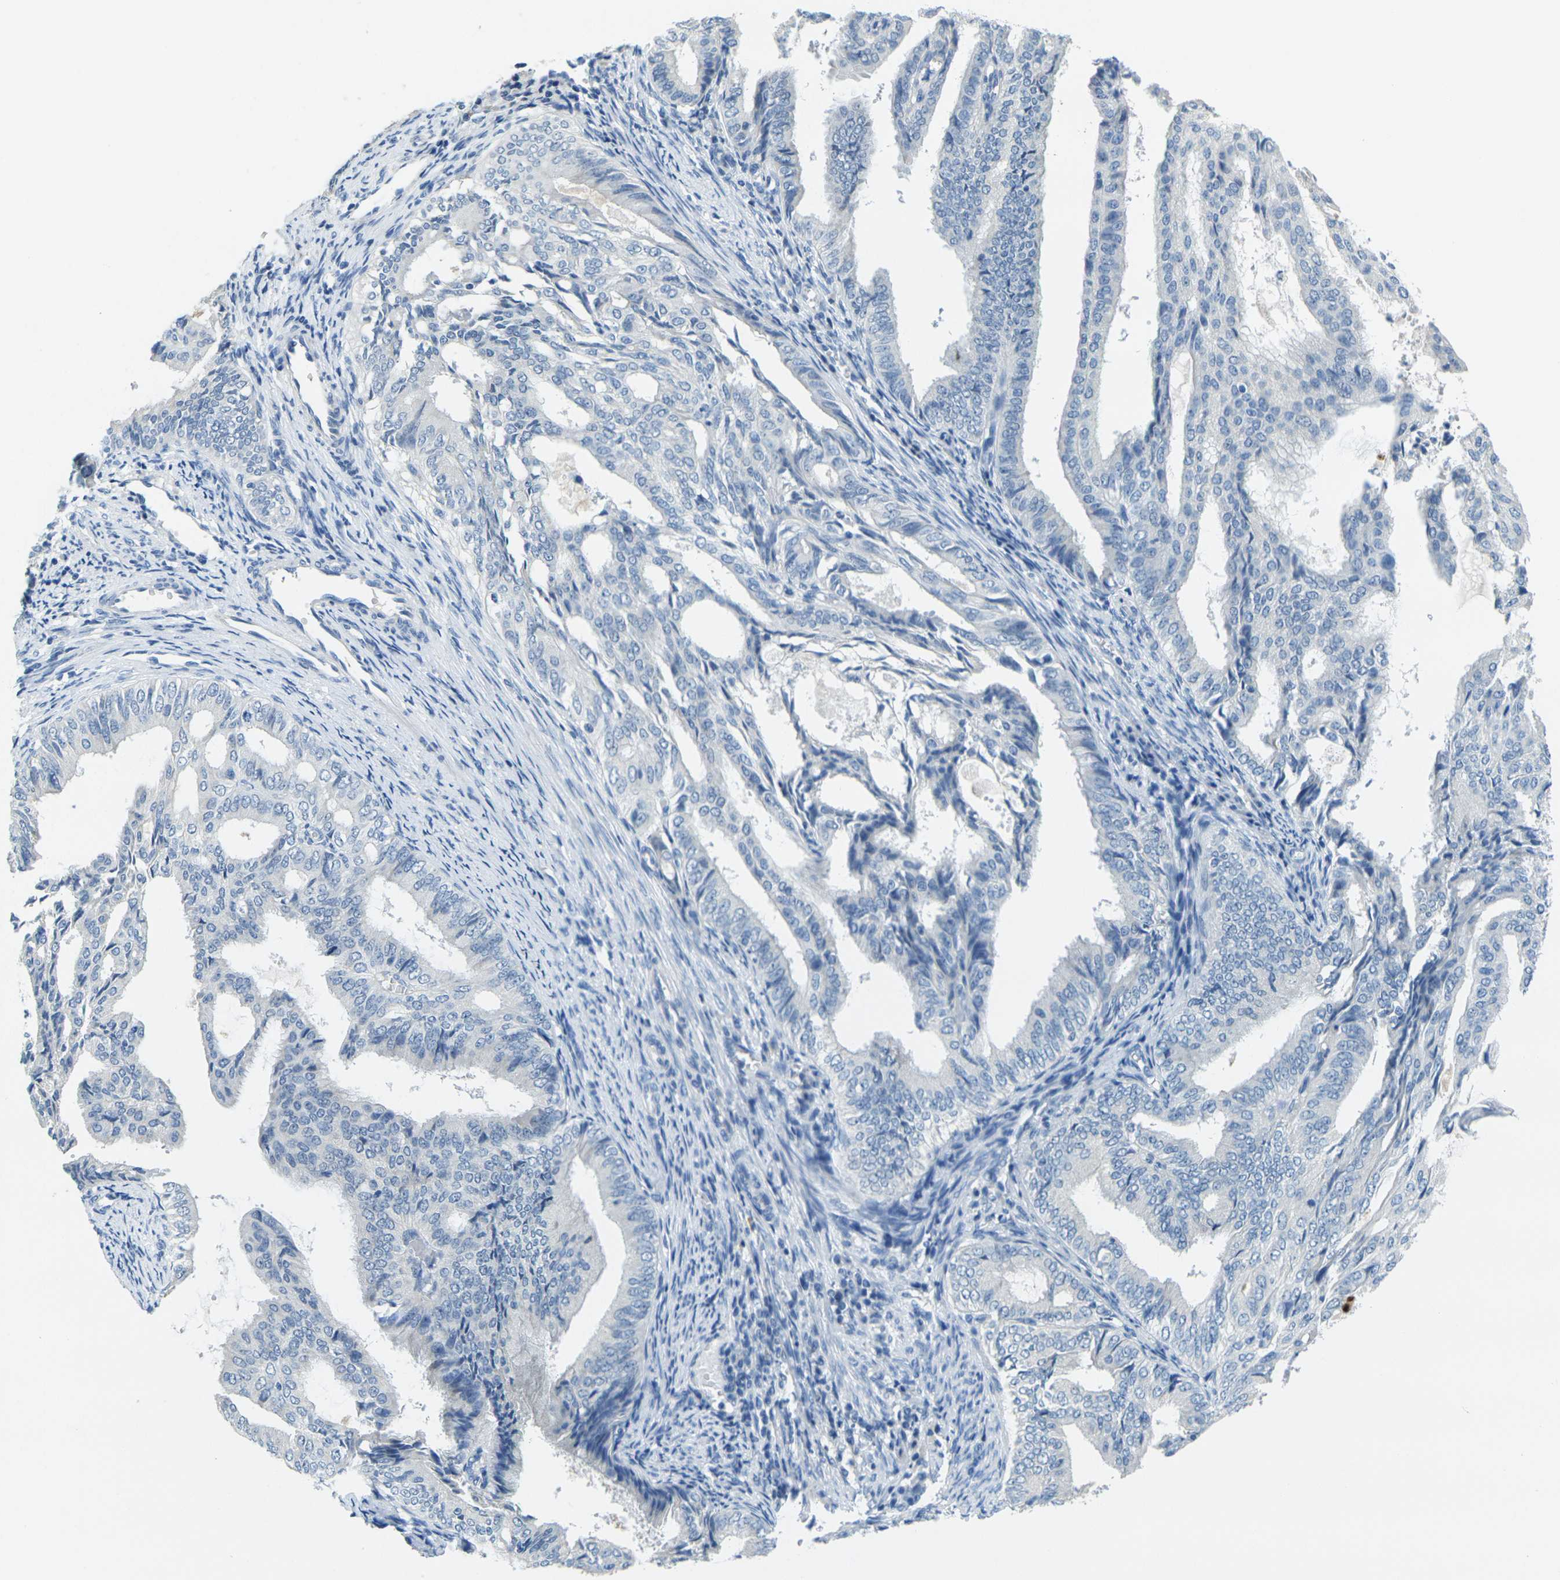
{"staining": {"intensity": "negative", "quantity": "none", "location": "none"}, "tissue": "endometrial cancer", "cell_type": "Tumor cells", "image_type": "cancer", "snomed": [{"axis": "morphology", "description": "Adenocarcinoma, NOS"}, {"axis": "topography", "description": "Endometrium"}], "caption": "This is an IHC image of endometrial cancer. There is no positivity in tumor cells.", "gene": "GPR15", "patient": {"sex": "female", "age": 58}}